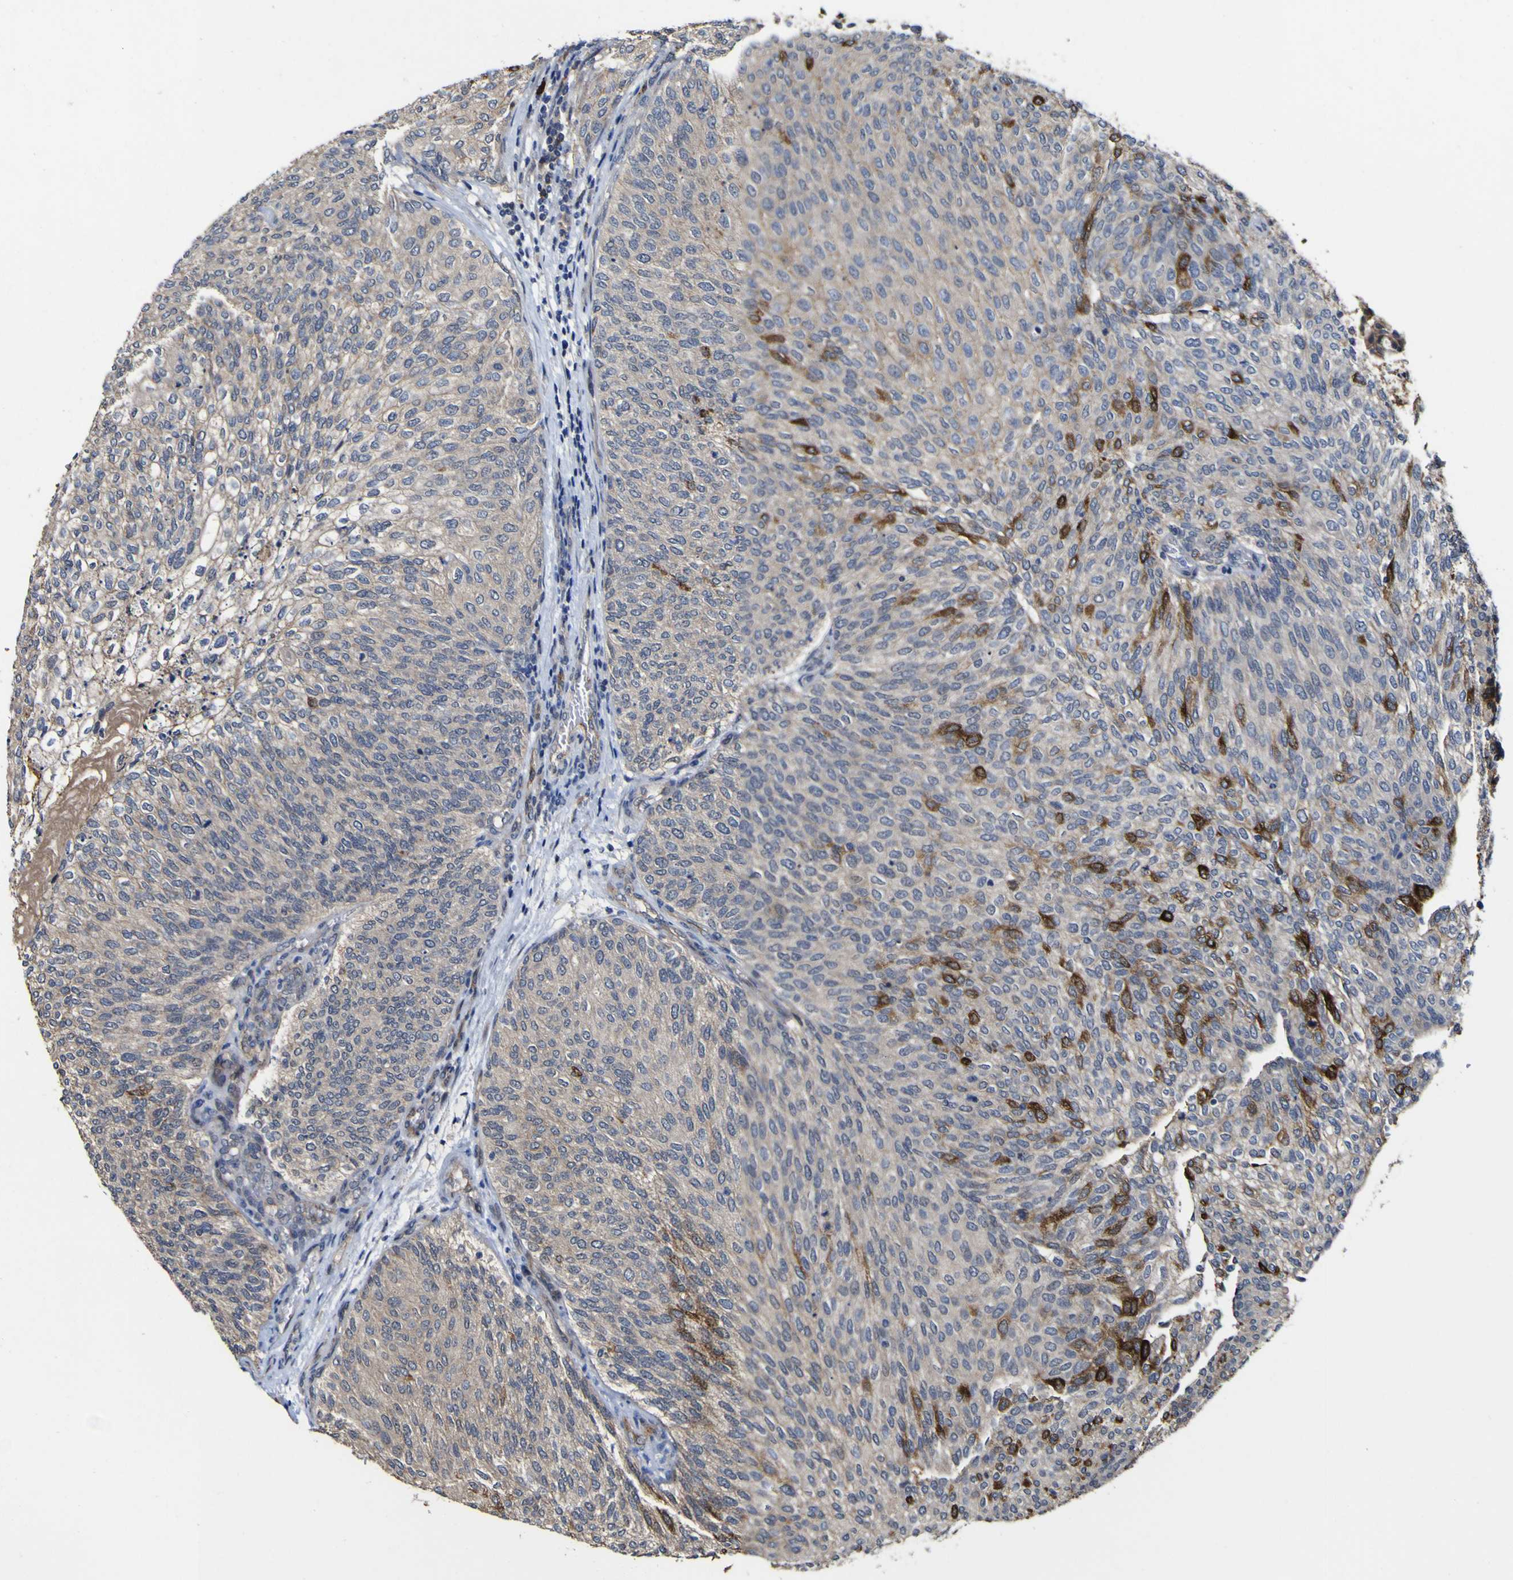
{"staining": {"intensity": "strong", "quantity": "<25%", "location": "cytoplasmic/membranous"}, "tissue": "urothelial cancer", "cell_type": "Tumor cells", "image_type": "cancer", "snomed": [{"axis": "morphology", "description": "Urothelial carcinoma, Low grade"}, {"axis": "topography", "description": "Urinary bladder"}], "caption": "Brown immunohistochemical staining in human urothelial cancer demonstrates strong cytoplasmic/membranous positivity in about <25% of tumor cells.", "gene": "CCL2", "patient": {"sex": "female", "age": 79}}